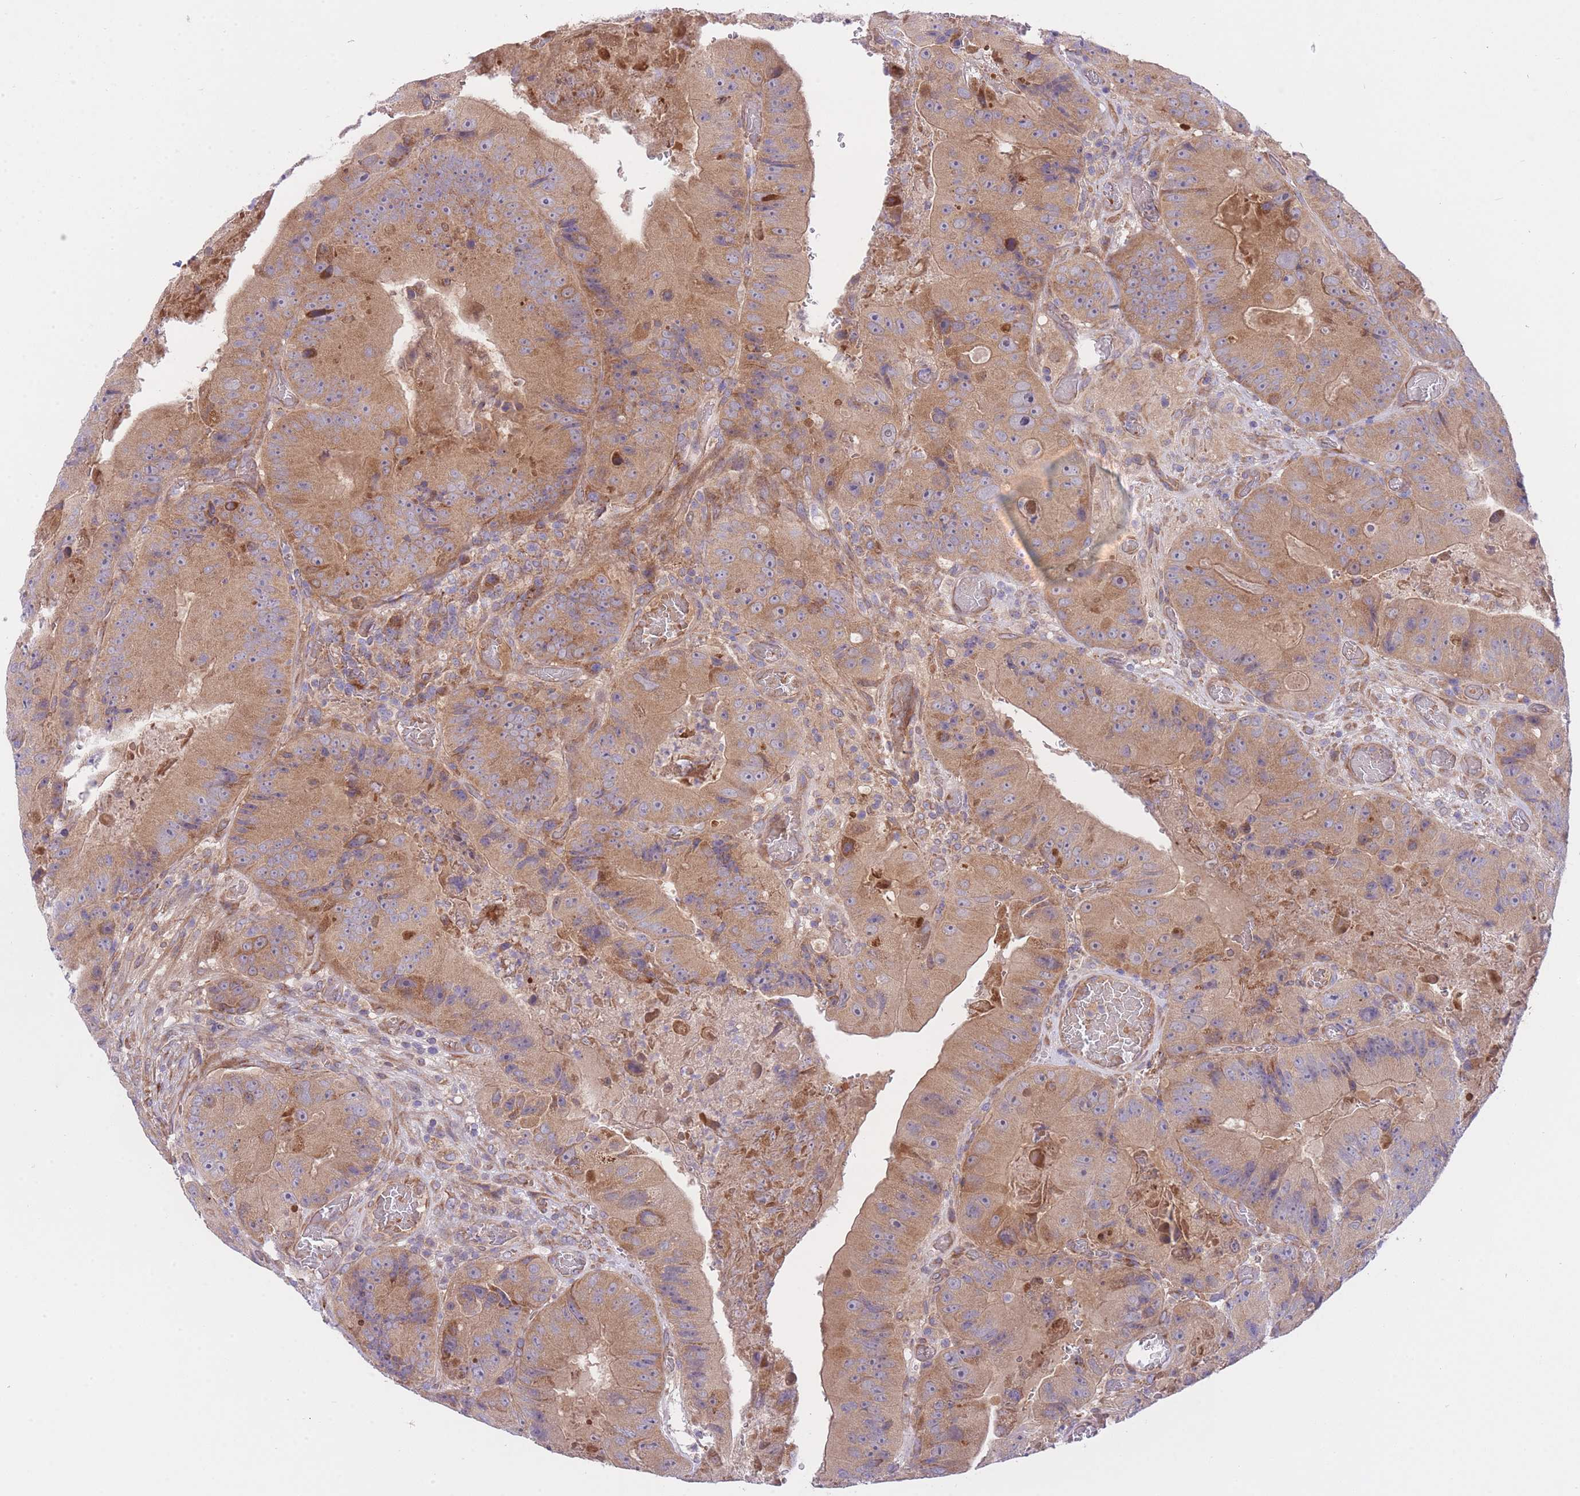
{"staining": {"intensity": "moderate", "quantity": ">75%", "location": "cytoplasmic/membranous"}, "tissue": "colorectal cancer", "cell_type": "Tumor cells", "image_type": "cancer", "snomed": [{"axis": "morphology", "description": "Adenocarcinoma, NOS"}, {"axis": "topography", "description": "Colon"}], "caption": "This is an image of IHC staining of colorectal cancer (adenocarcinoma), which shows moderate positivity in the cytoplasmic/membranous of tumor cells.", "gene": "CHAC1", "patient": {"sex": "female", "age": 86}}